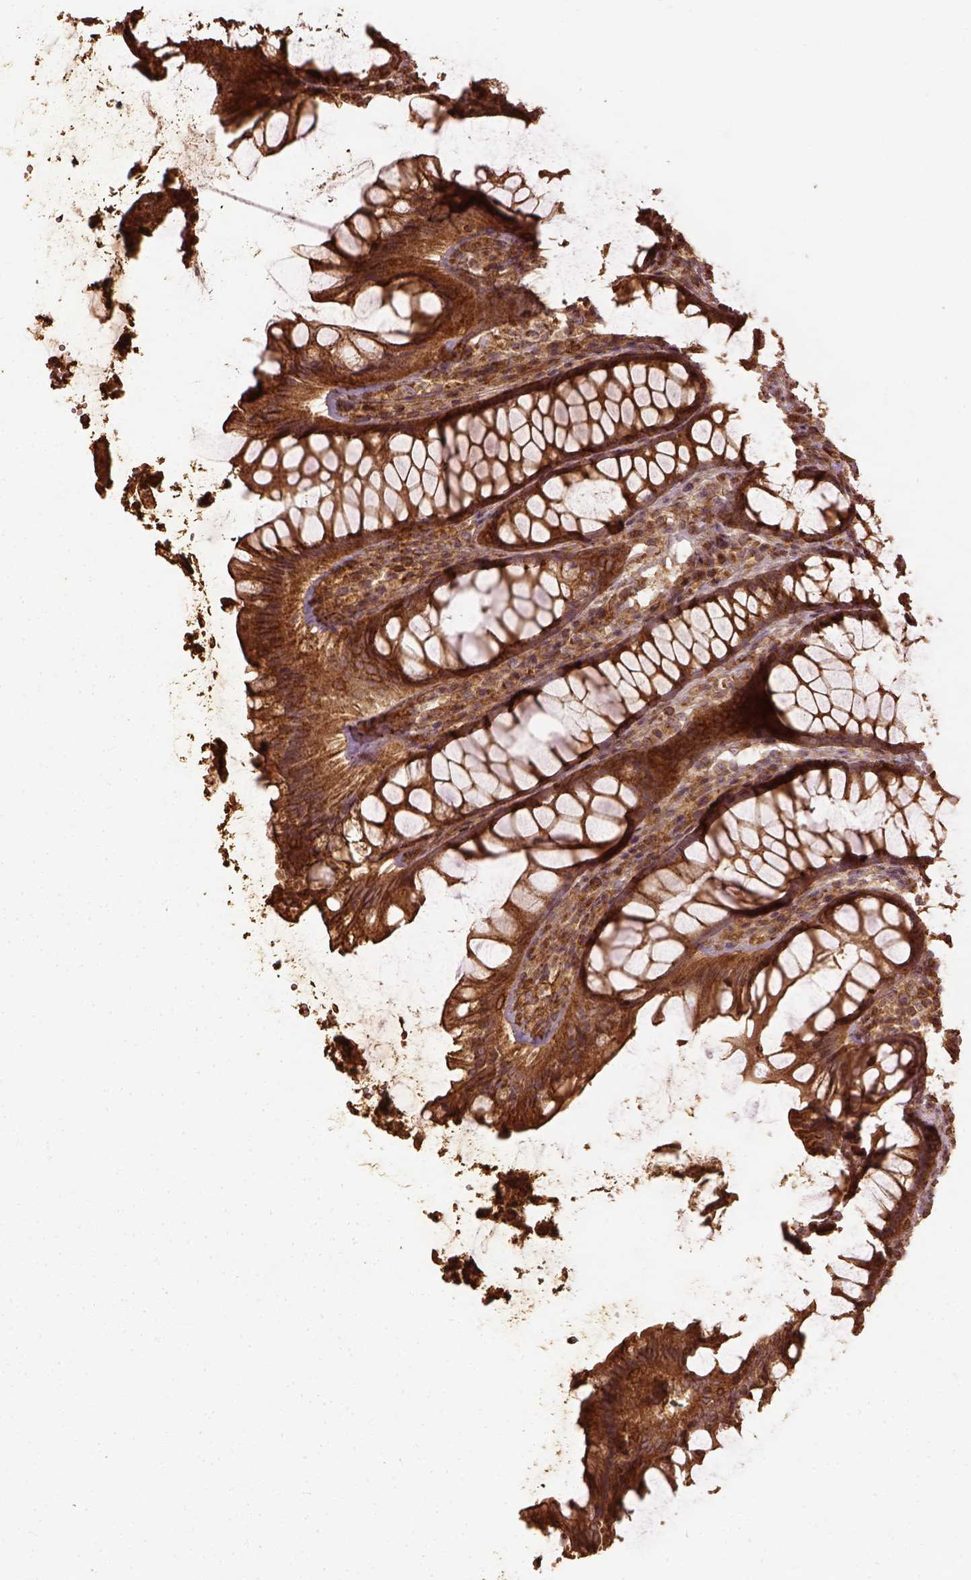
{"staining": {"intensity": "strong", "quantity": ">75%", "location": "cytoplasmic/membranous"}, "tissue": "rectum", "cell_type": "Glandular cells", "image_type": "normal", "snomed": [{"axis": "morphology", "description": "Normal tissue, NOS"}, {"axis": "topography", "description": "Rectum"}], "caption": "Approximately >75% of glandular cells in normal human rectum show strong cytoplasmic/membranous protein staining as visualized by brown immunohistochemical staining.", "gene": "VEGFA", "patient": {"sex": "male", "age": 72}}